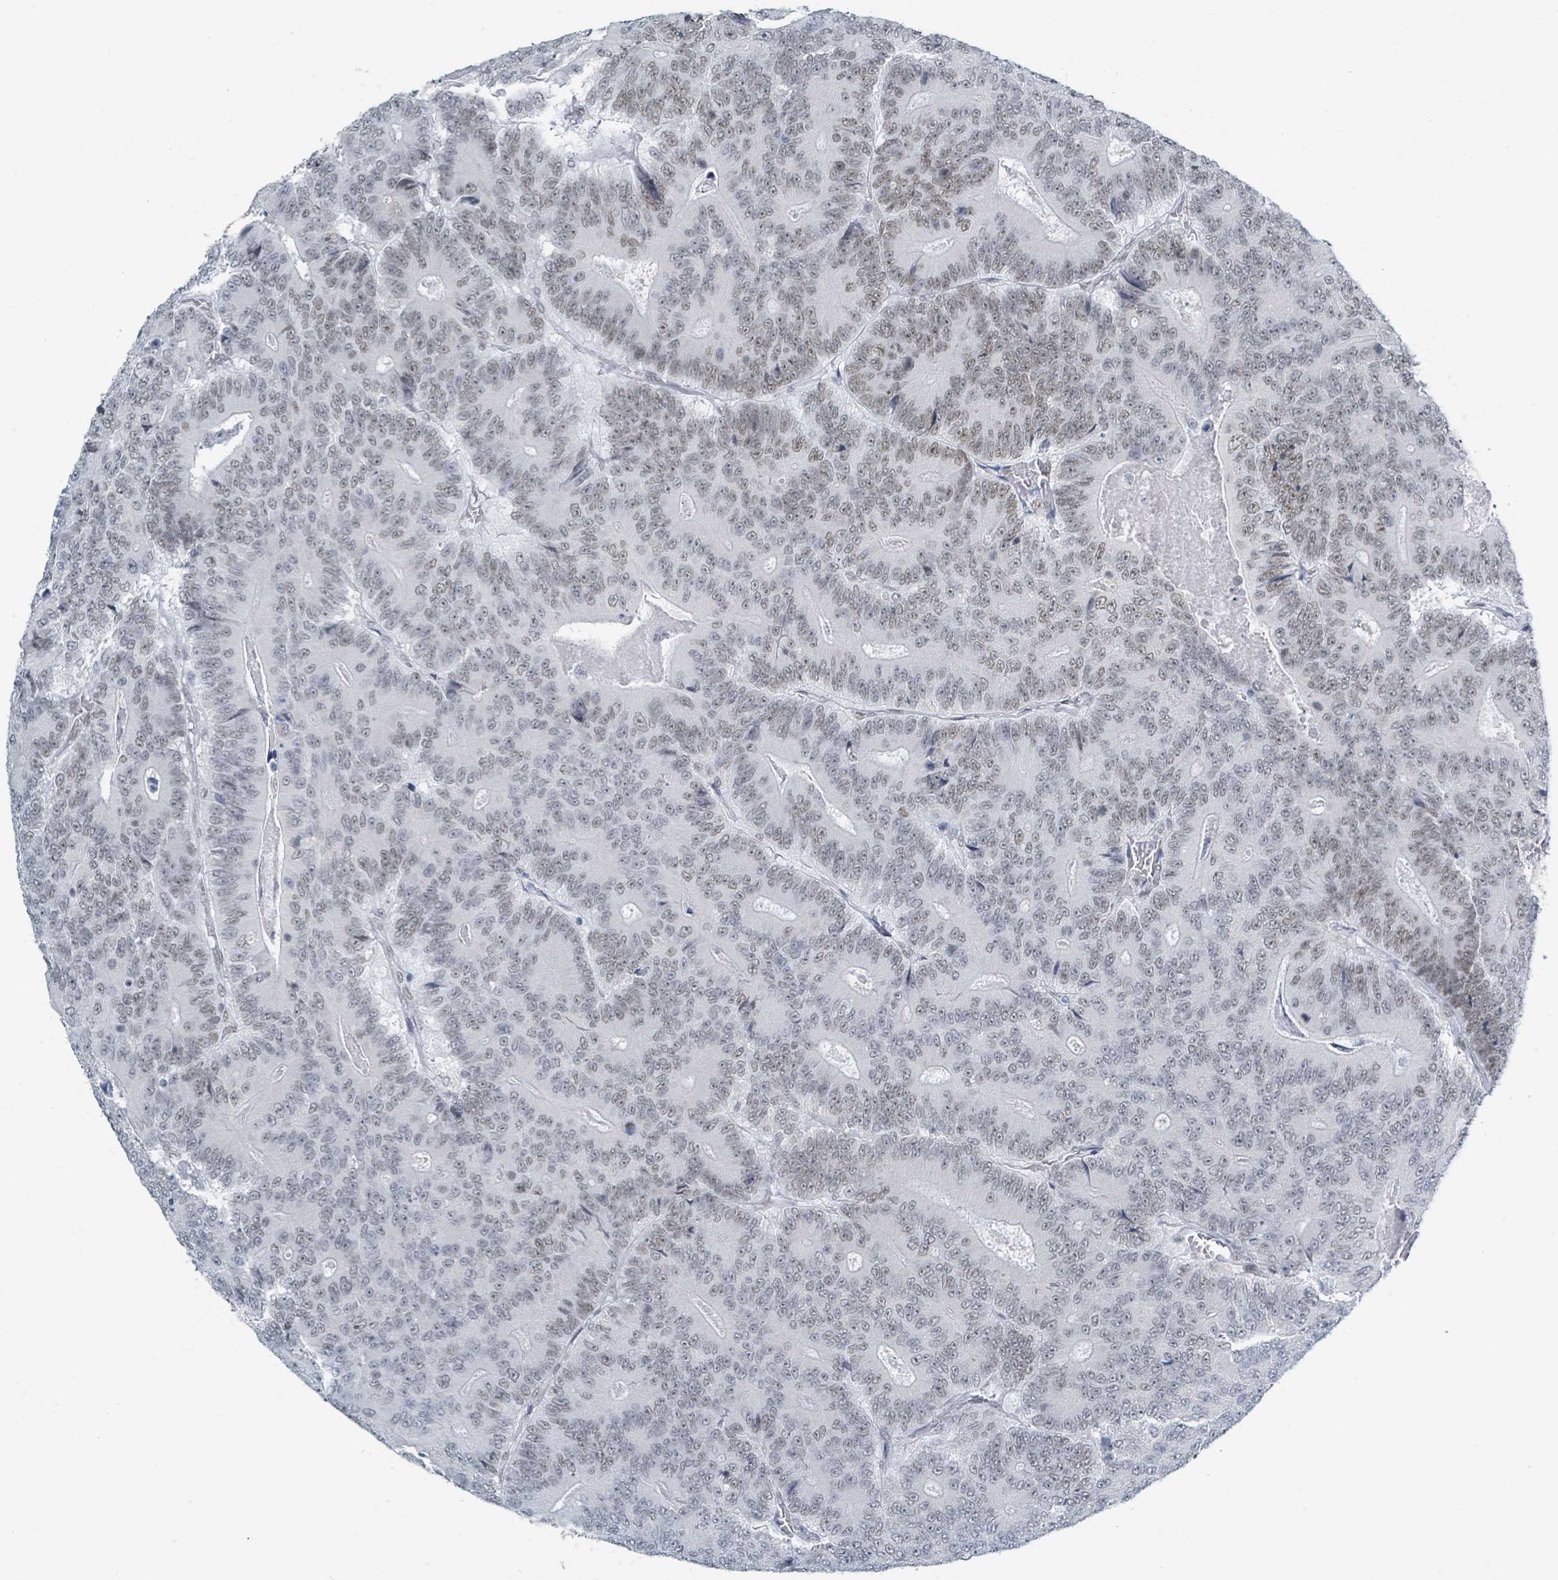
{"staining": {"intensity": "weak", "quantity": "<25%", "location": "nuclear"}, "tissue": "colorectal cancer", "cell_type": "Tumor cells", "image_type": "cancer", "snomed": [{"axis": "morphology", "description": "Adenocarcinoma, NOS"}, {"axis": "topography", "description": "Colon"}], "caption": "IHC micrograph of adenocarcinoma (colorectal) stained for a protein (brown), which demonstrates no expression in tumor cells. (DAB (3,3'-diaminobenzidine) IHC visualized using brightfield microscopy, high magnification).", "gene": "EHMT2", "patient": {"sex": "male", "age": 83}}